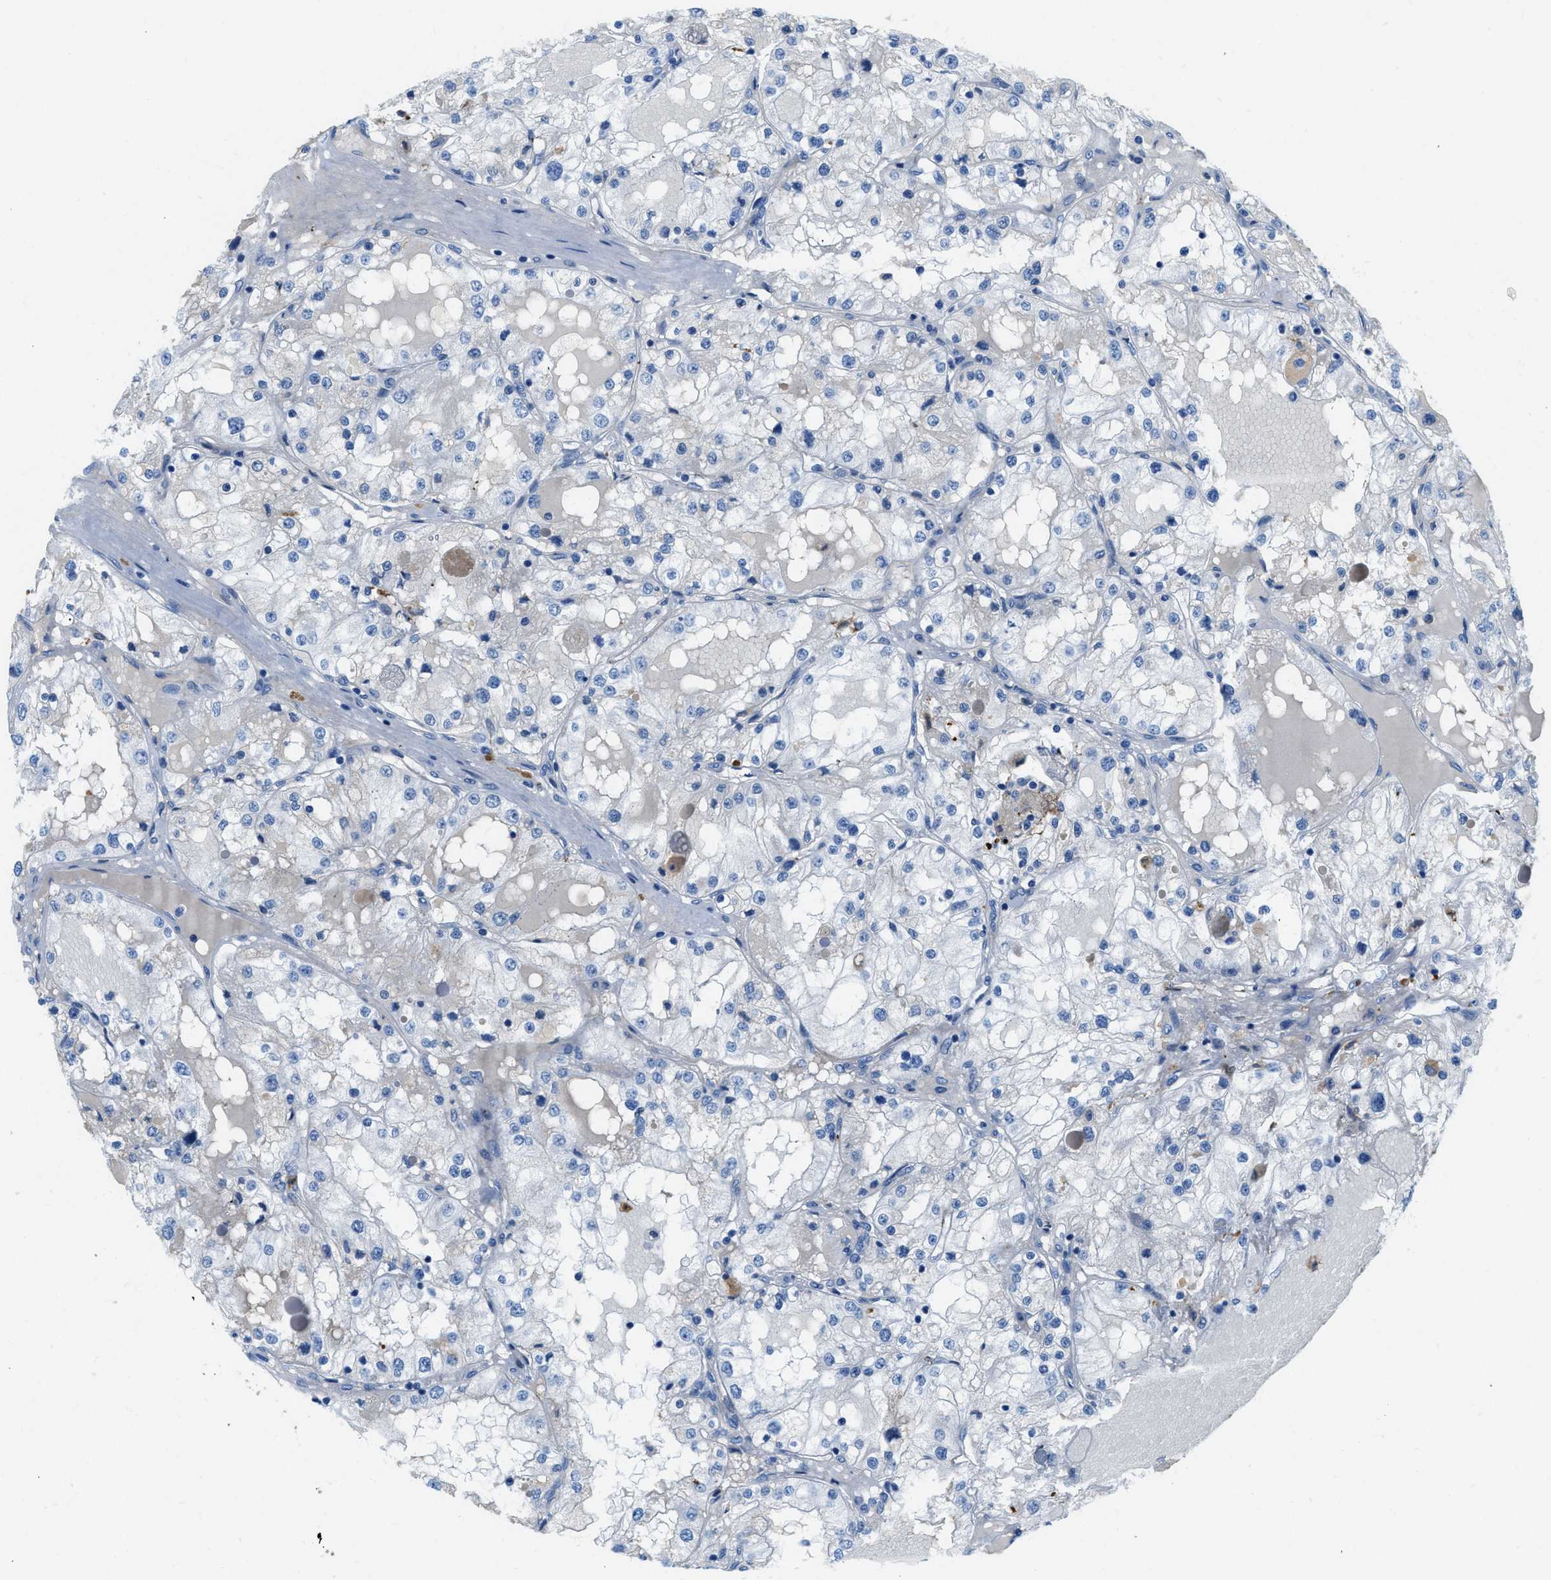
{"staining": {"intensity": "negative", "quantity": "none", "location": "none"}, "tissue": "renal cancer", "cell_type": "Tumor cells", "image_type": "cancer", "snomed": [{"axis": "morphology", "description": "Adenocarcinoma, NOS"}, {"axis": "topography", "description": "Kidney"}], "caption": "Immunohistochemistry micrograph of neoplastic tissue: renal adenocarcinoma stained with DAB (3,3'-diaminobenzidine) exhibits no significant protein expression in tumor cells.", "gene": "XCR1", "patient": {"sex": "male", "age": 68}}